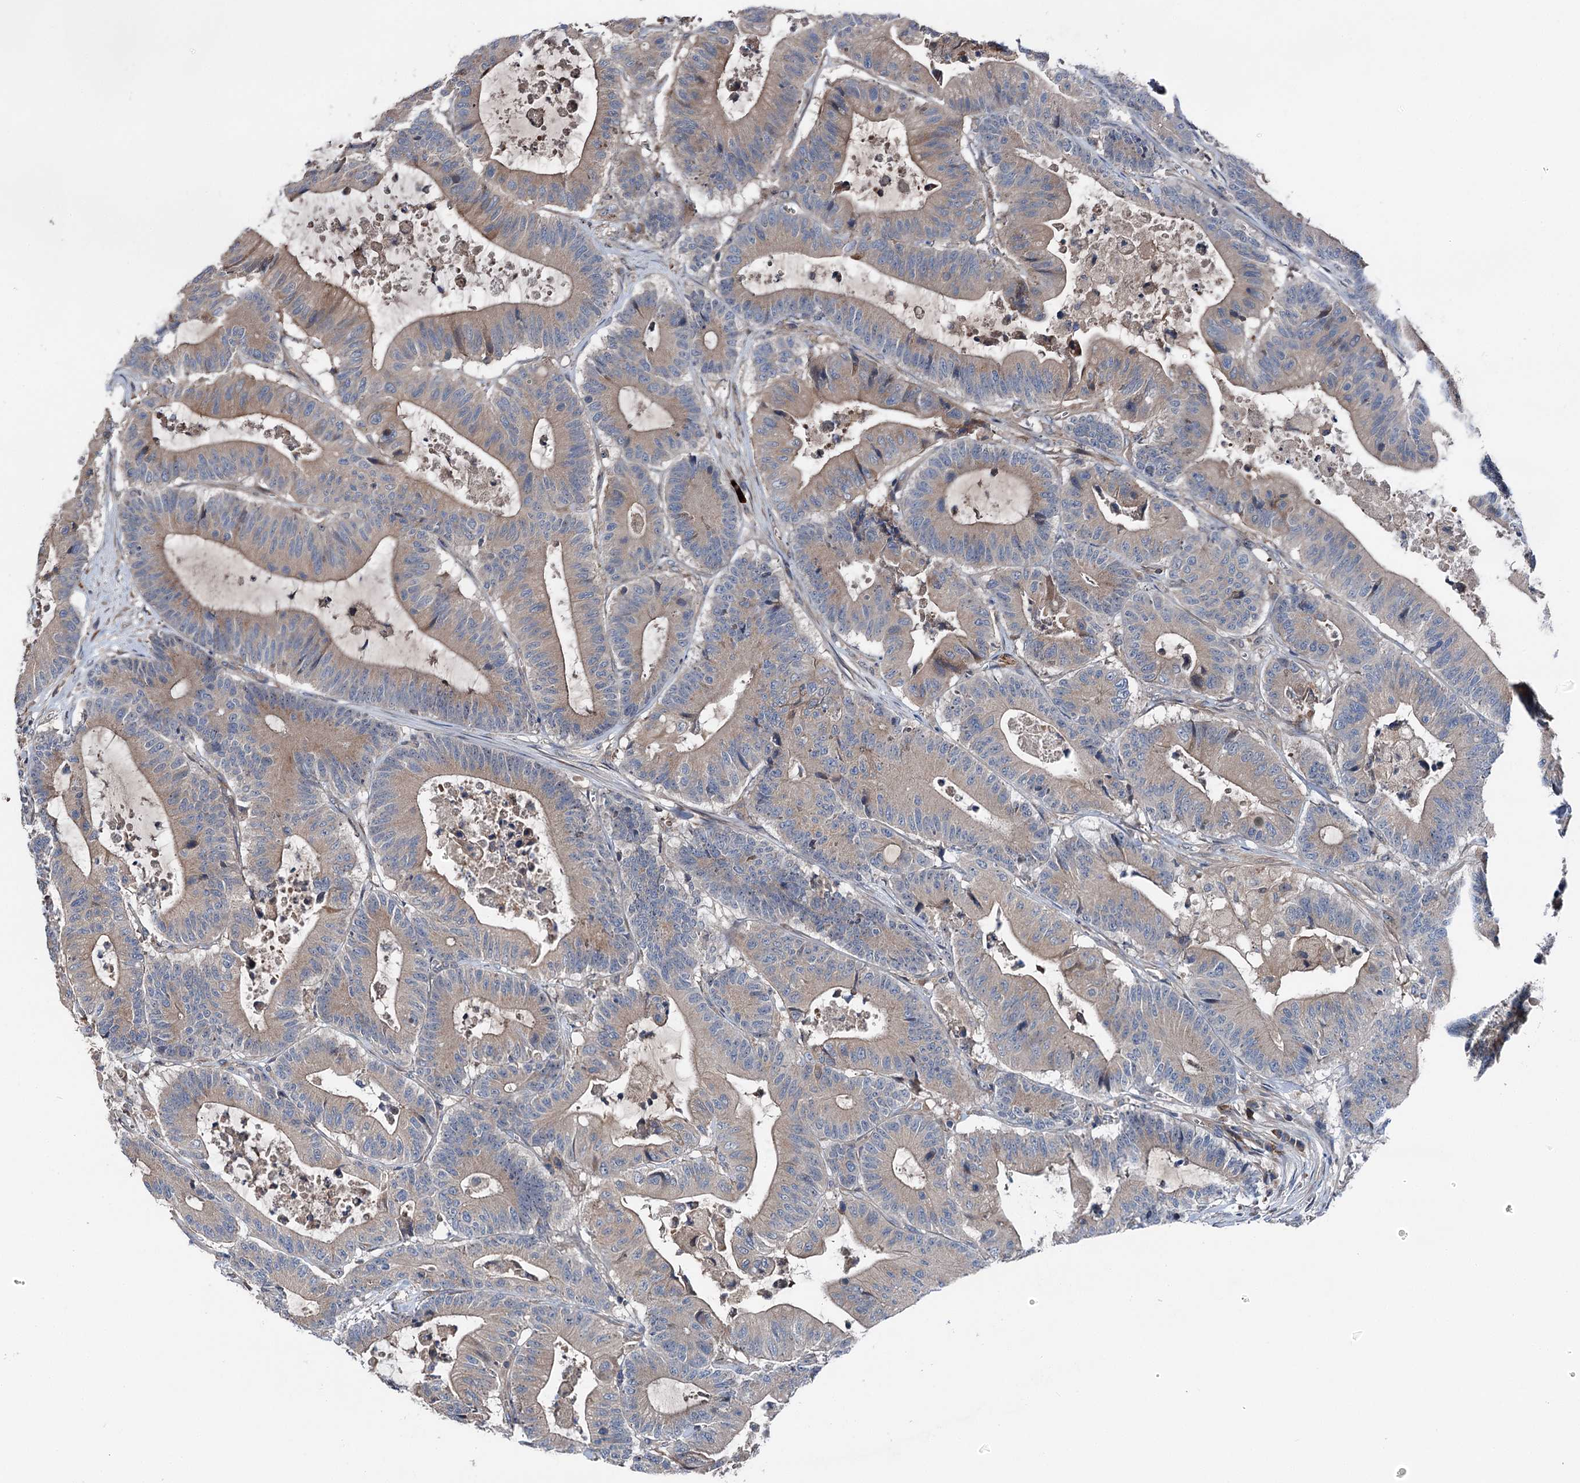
{"staining": {"intensity": "weak", "quantity": "25%-75%", "location": "cytoplasmic/membranous"}, "tissue": "colorectal cancer", "cell_type": "Tumor cells", "image_type": "cancer", "snomed": [{"axis": "morphology", "description": "Adenocarcinoma, NOS"}, {"axis": "topography", "description": "Colon"}], "caption": "Tumor cells reveal low levels of weak cytoplasmic/membranous positivity in about 25%-75% of cells in human adenocarcinoma (colorectal). (DAB IHC, brown staining for protein, blue staining for nuclei).", "gene": "SLC22A25", "patient": {"sex": "female", "age": 84}}